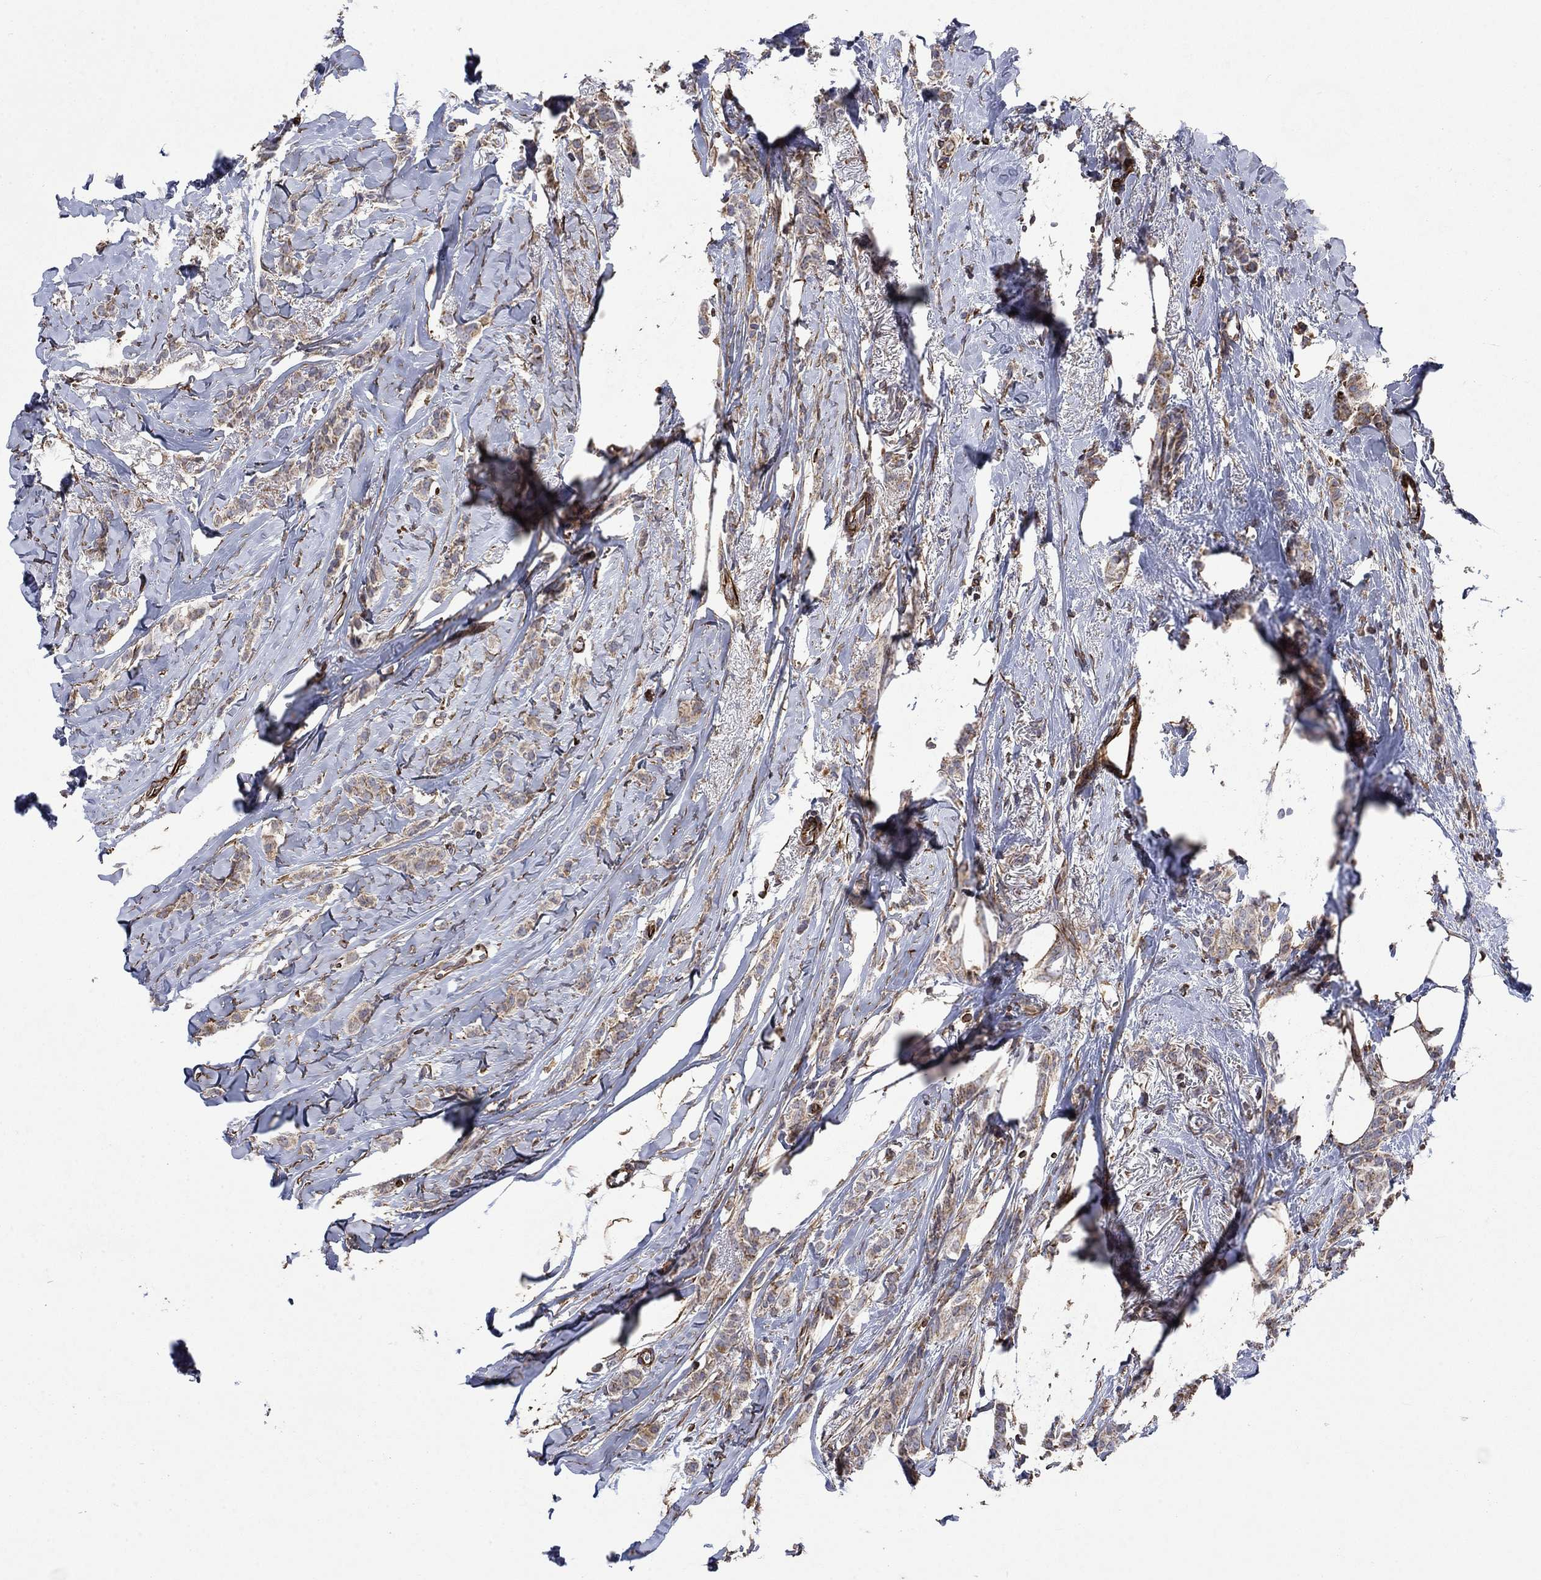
{"staining": {"intensity": "weak", "quantity": ">75%", "location": "cytoplasmic/membranous"}, "tissue": "breast cancer", "cell_type": "Tumor cells", "image_type": "cancer", "snomed": [{"axis": "morphology", "description": "Duct carcinoma"}, {"axis": "topography", "description": "Breast"}], "caption": "The micrograph demonstrates staining of breast cancer (infiltrating ductal carcinoma), revealing weak cytoplasmic/membranous protein expression (brown color) within tumor cells.", "gene": "NDUFC1", "patient": {"sex": "female", "age": 85}}